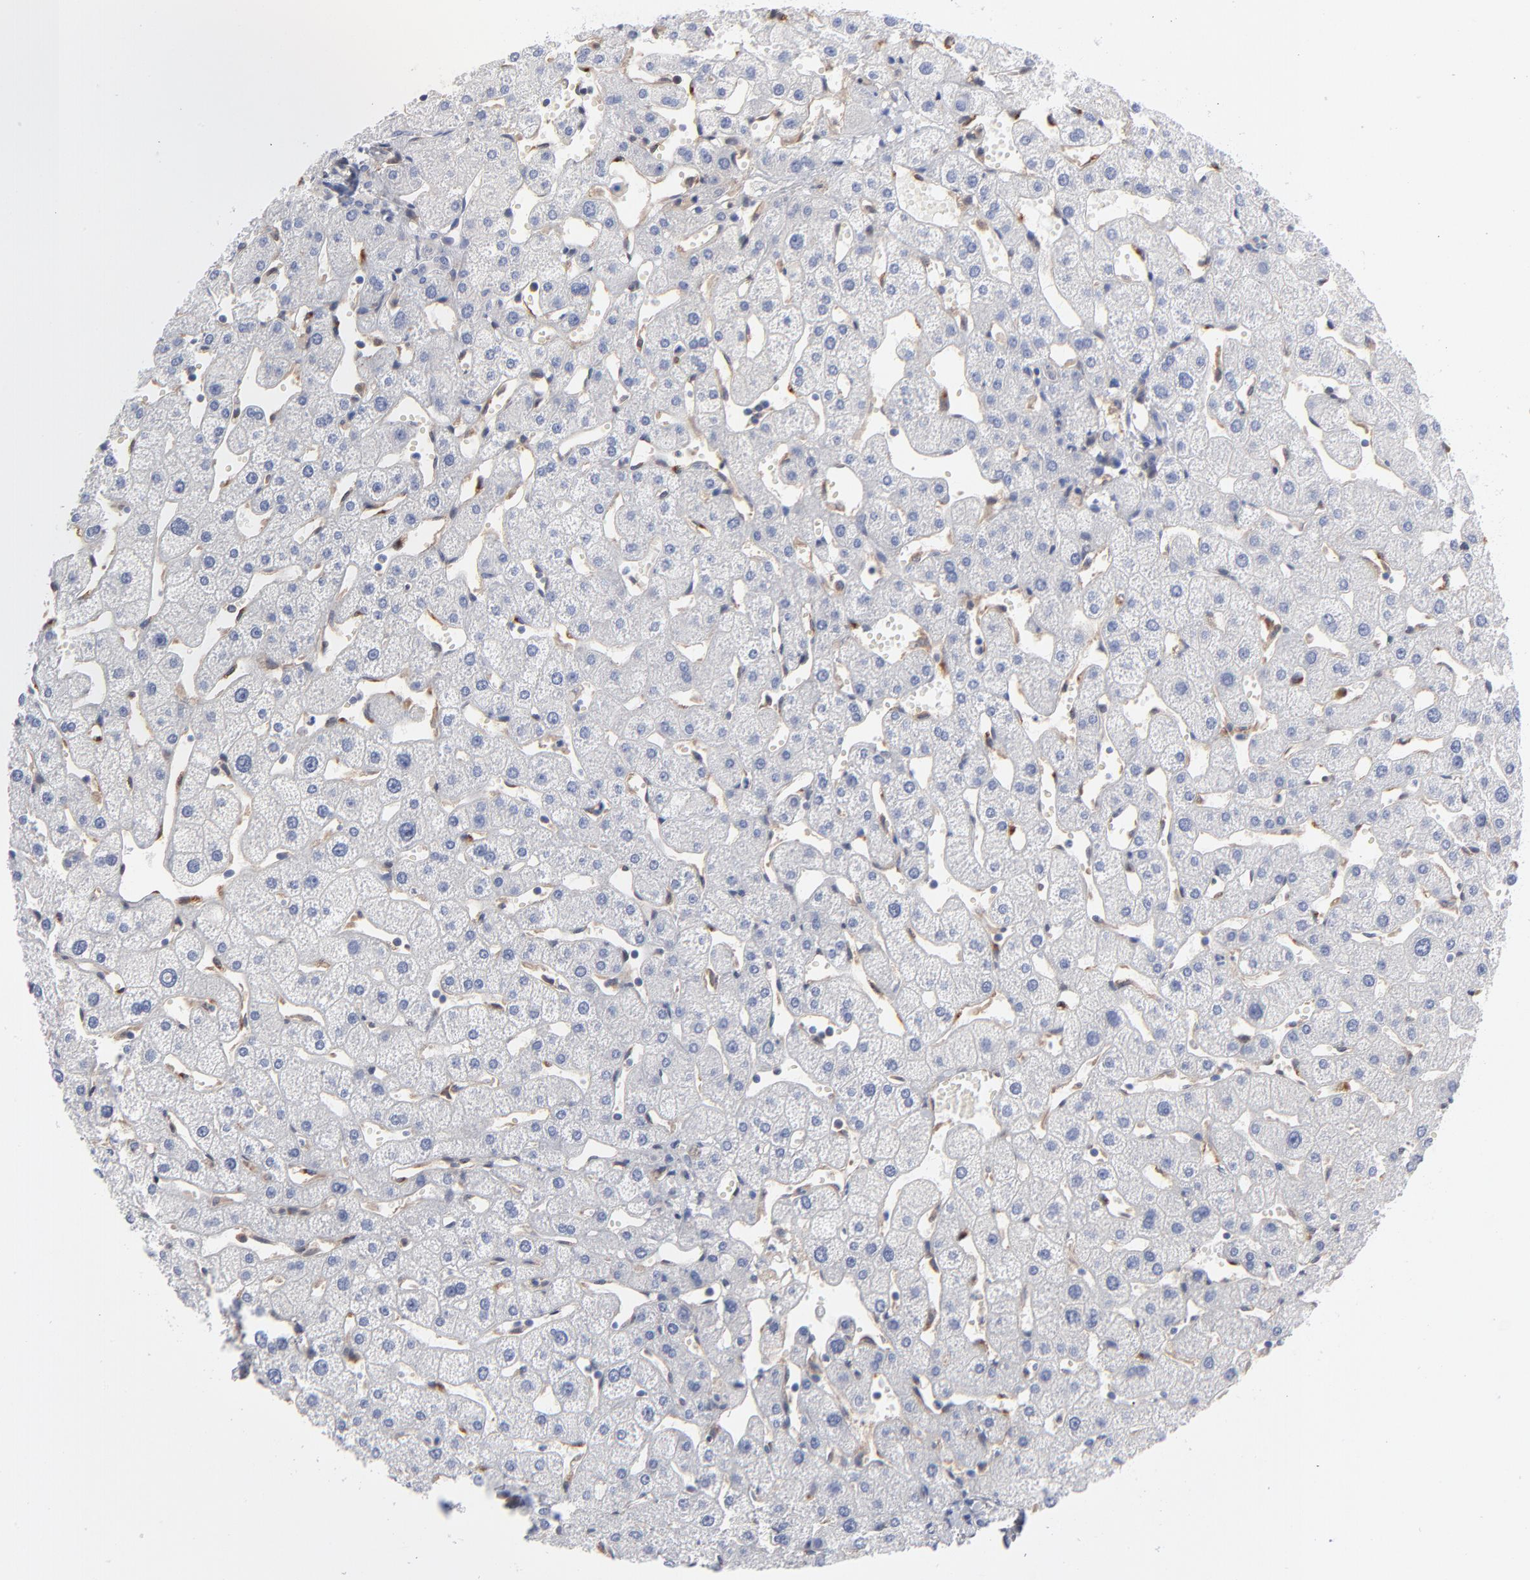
{"staining": {"intensity": "negative", "quantity": "none", "location": "none"}, "tissue": "liver", "cell_type": "Cholangiocytes", "image_type": "normal", "snomed": [{"axis": "morphology", "description": "Normal tissue, NOS"}, {"axis": "topography", "description": "Liver"}], "caption": "Immunohistochemistry (IHC) micrograph of benign liver: human liver stained with DAB (3,3'-diaminobenzidine) shows no significant protein positivity in cholangiocytes.", "gene": "ARRB1", "patient": {"sex": "male", "age": 67}}